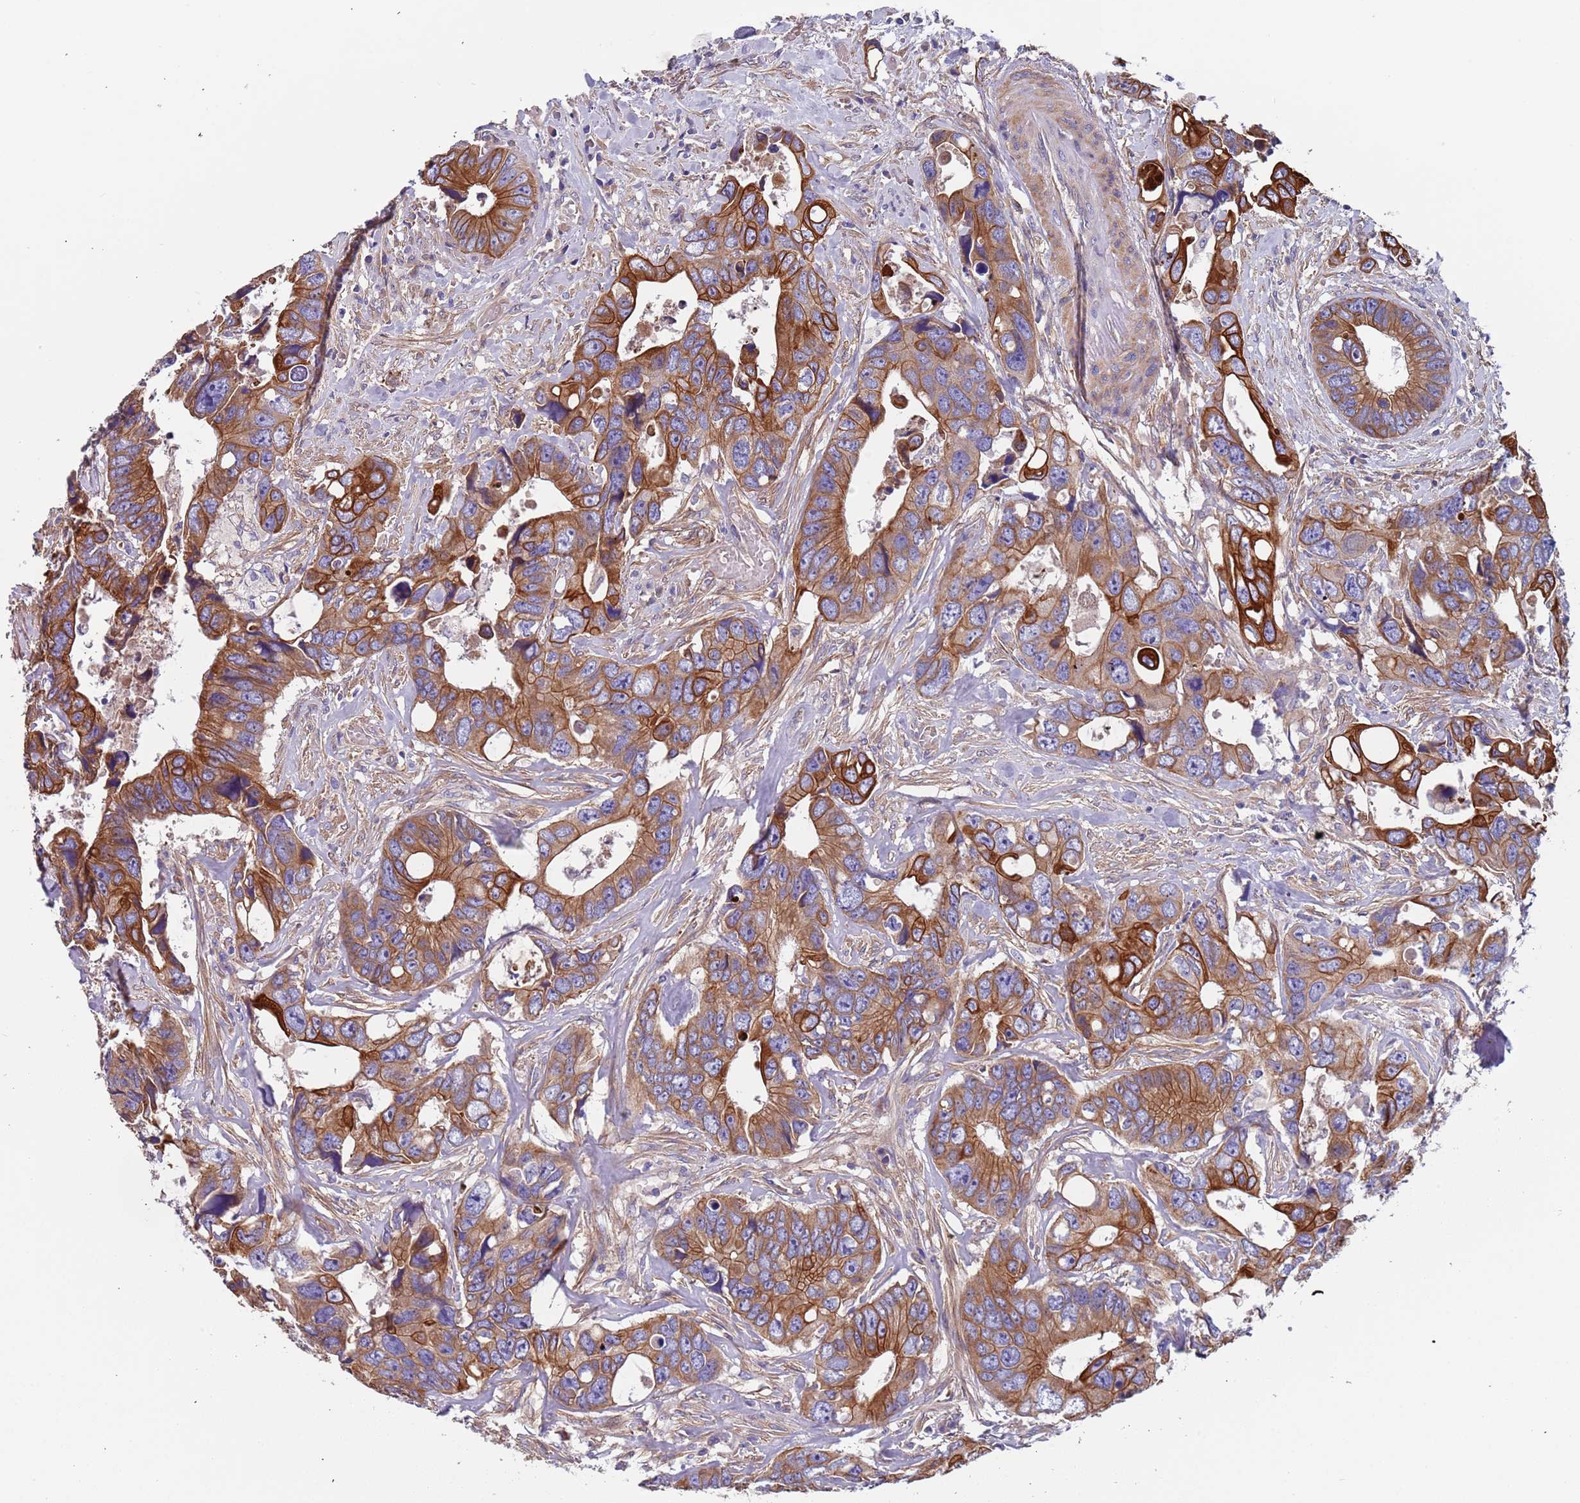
{"staining": {"intensity": "strong", "quantity": ">75%", "location": "cytoplasmic/membranous"}, "tissue": "colorectal cancer", "cell_type": "Tumor cells", "image_type": "cancer", "snomed": [{"axis": "morphology", "description": "Adenocarcinoma, NOS"}, {"axis": "topography", "description": "Rectum"}], "caption": "High-magnification brightfield microscopy of colorectal adenocarcinoma stained with DAB (brown) and counterstained with hematoxylin (blue). tumor cells exhibit strong cytoplasmic/membranous positivity is appreciated in about>75% of cells. The protein of interest is shown in brown color, while the nuclei are stained blue.", "gene": "LAMB4", "patient": {"sex": "male", "age": 57}}